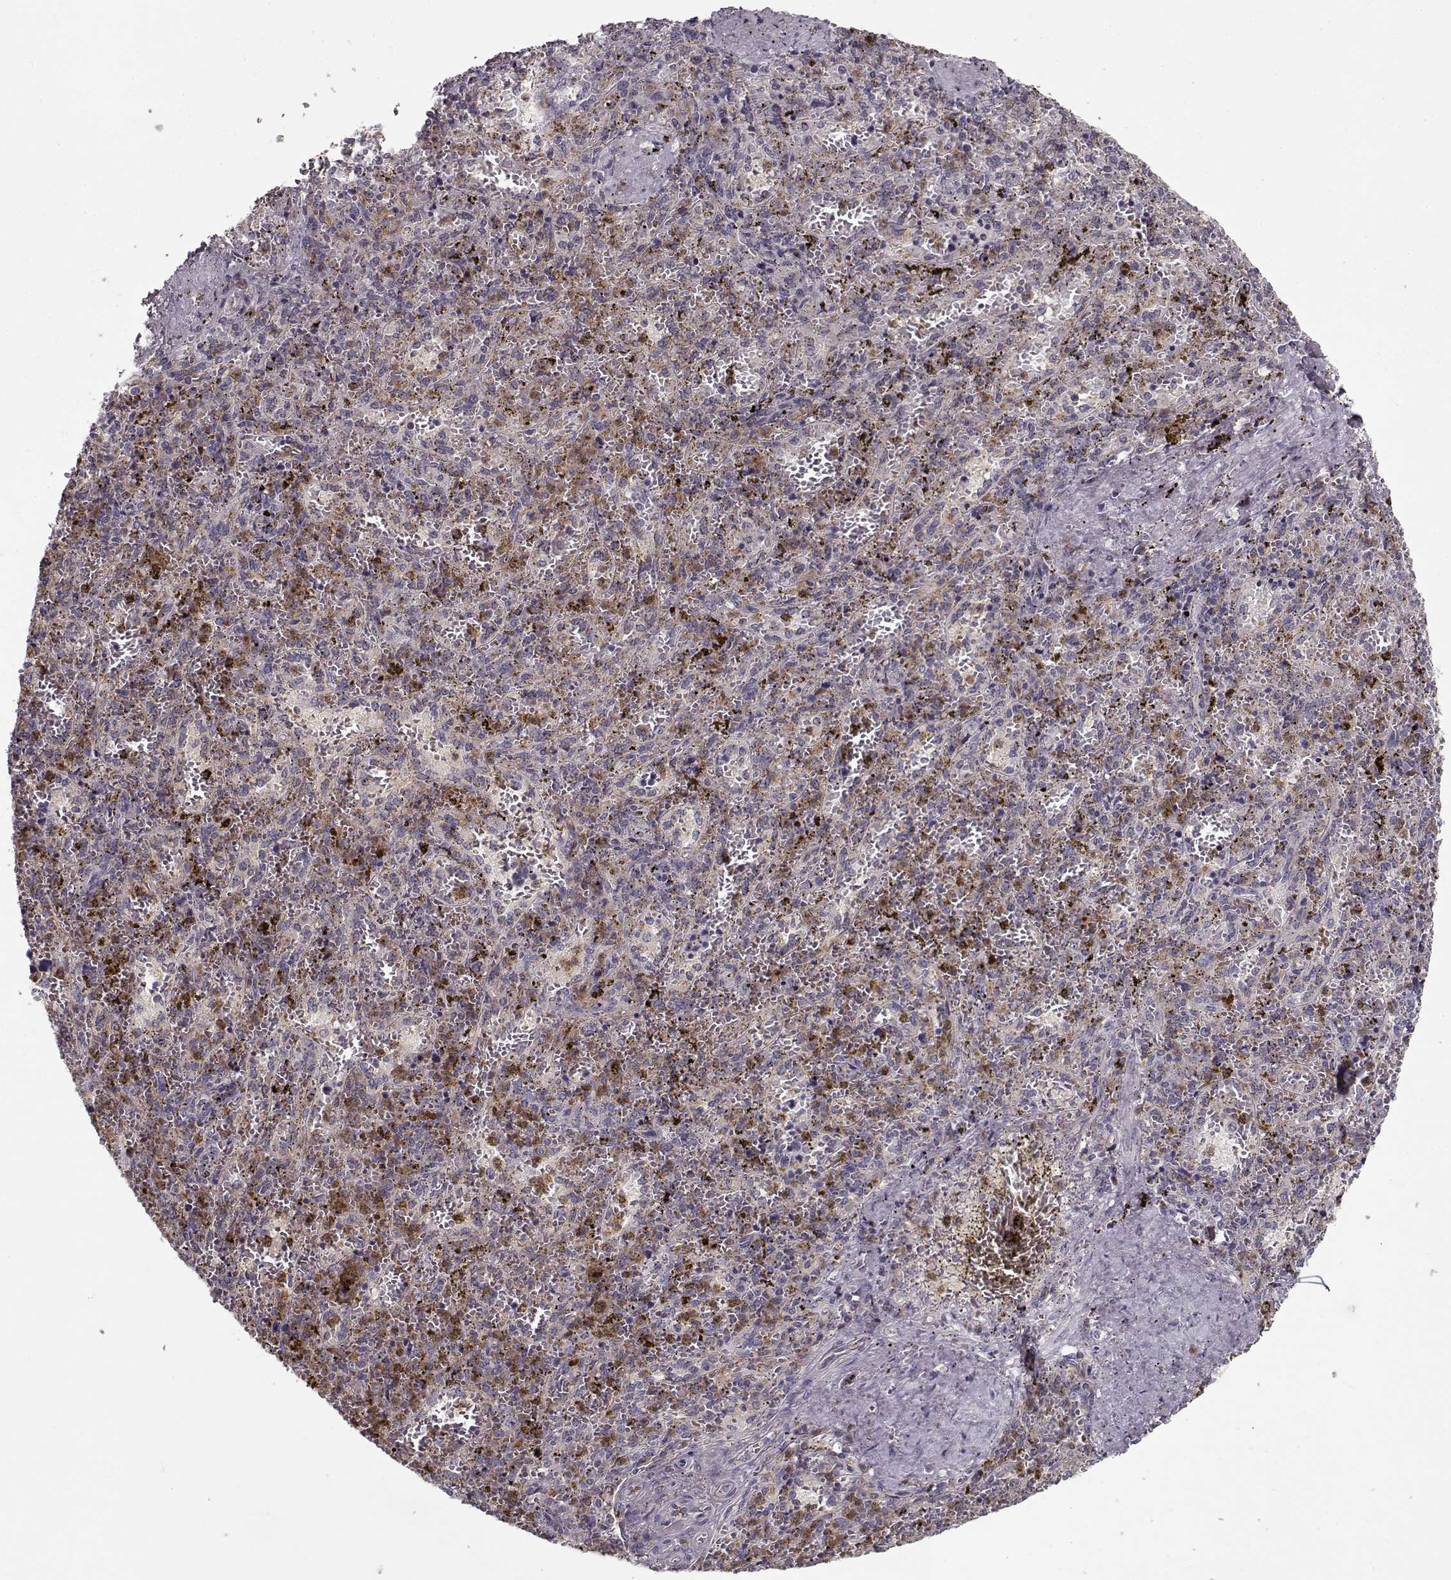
{"staining": {"intensity": "moderate", "quantity": ">75%", "location": "cytoplasmic/membranous"}, "tissue": "spleen", "cell_type": "Cells in red pulp", "image_type": "normal", "snomed": [{"axis": "morphology", "description": "Normal tissue, NOS"}, {"axis": "topography", "description": "Spleen"}], "caption": "This is an image of immunohistochemistry staining of unremarkable spleen, which shows moderate staining in the cytoplasmic/membranous of cells in red pulp.", "gene": "UNC13D", "patient": {"sex": "female", "age": 50}}